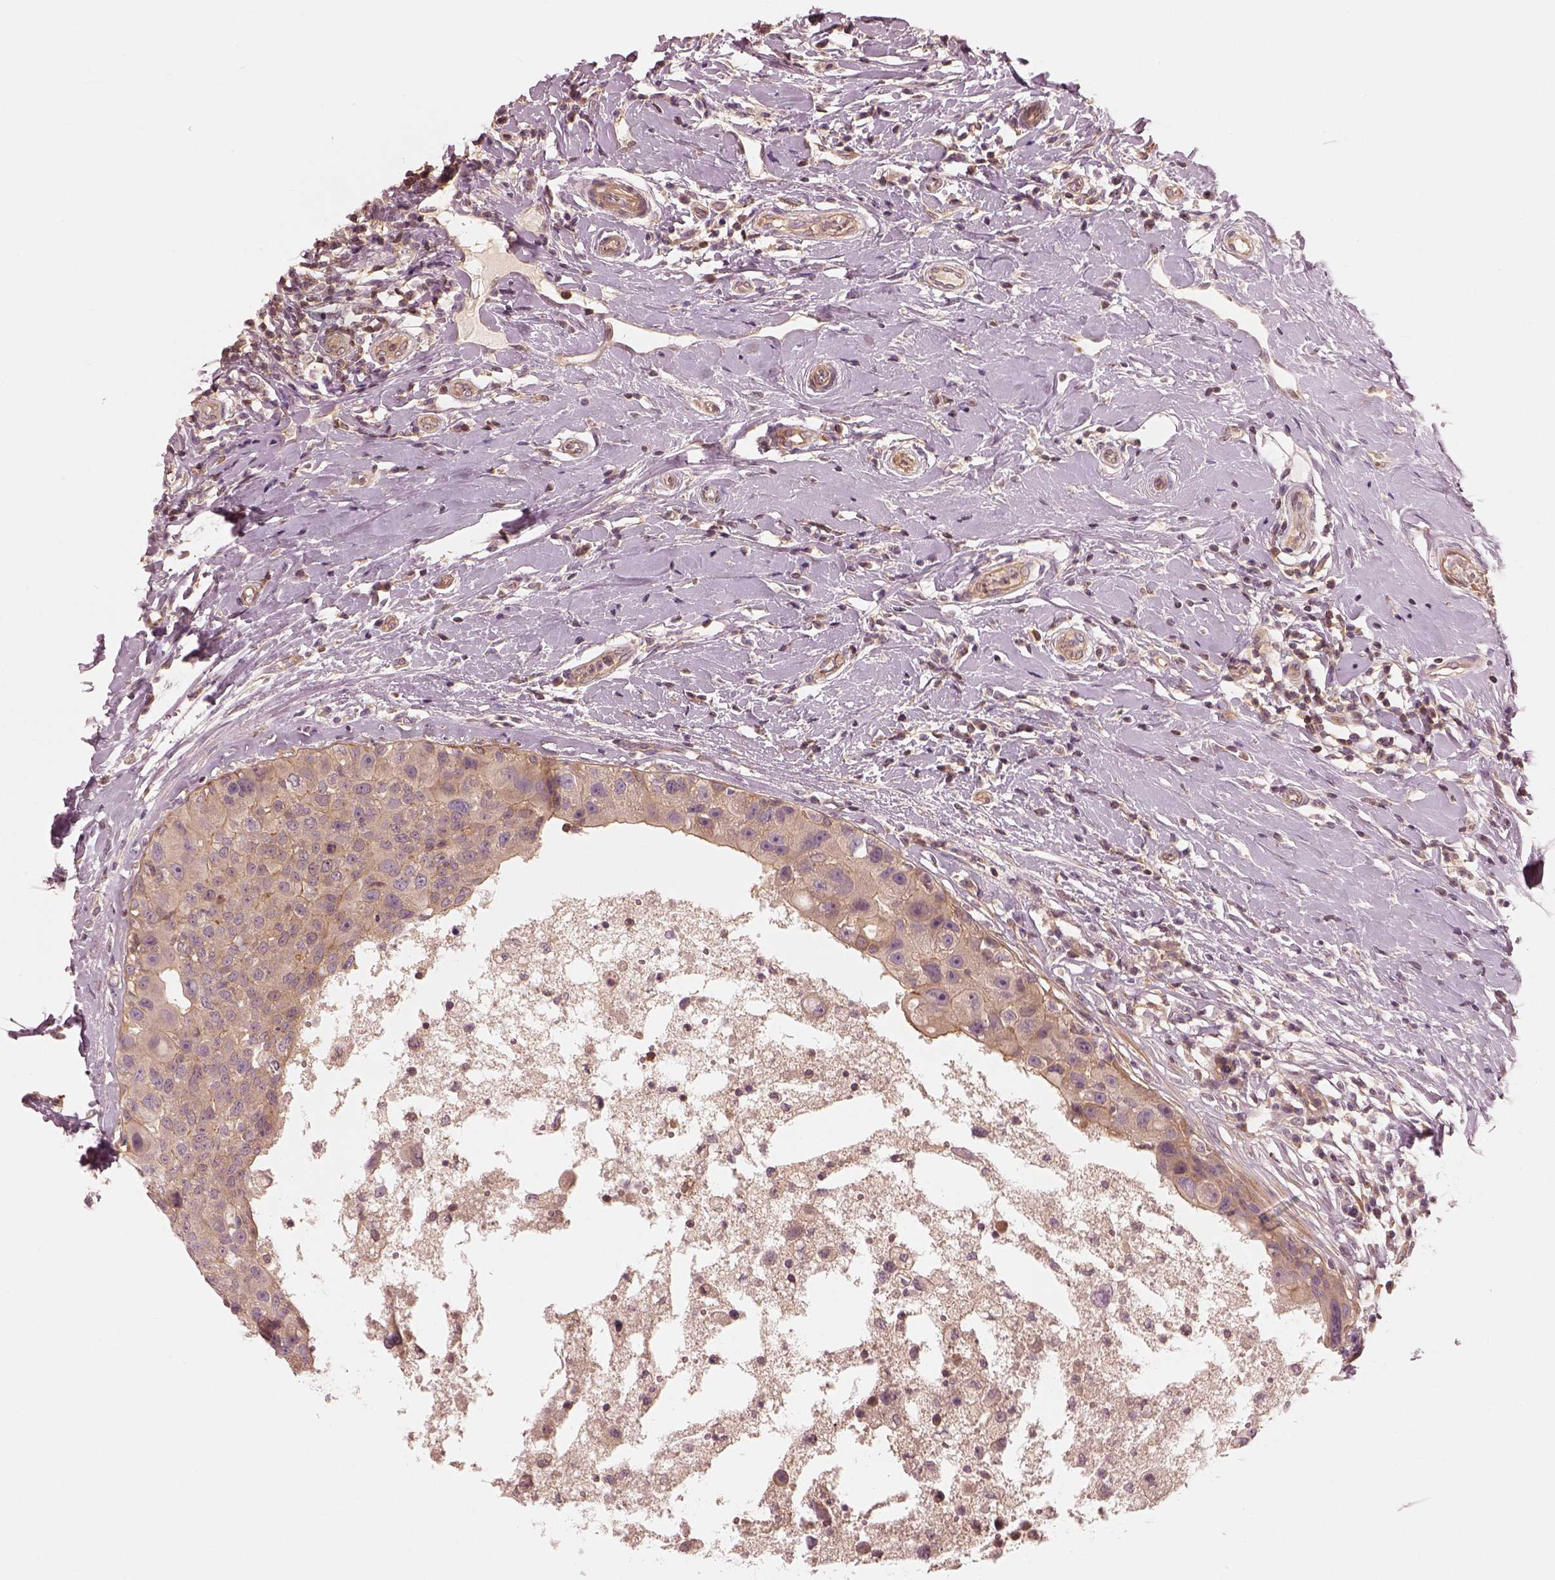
{"staining": {"intensity": "moderate", "quantity": "<25%", "location": "cytoplasmic/membranous"}, "tissue": "breast cancer", "cell_type": "Tumor cells", "image_type": "cancer", "snomed": [{"axis": "morphology", "description": "Duct carcinoma"}, {"axis": "topography", "description": "Breast"}], "caption": "The micrograph demonstrates immunohistochemical staining of breast invasive ductal carcinoma. There is moderate cytoplasmic/membranous positivity is appreciated in approximately <25% of tumor cells.", "gene": "FAM107B", "patient": {"sex": "female", "age": 27}}